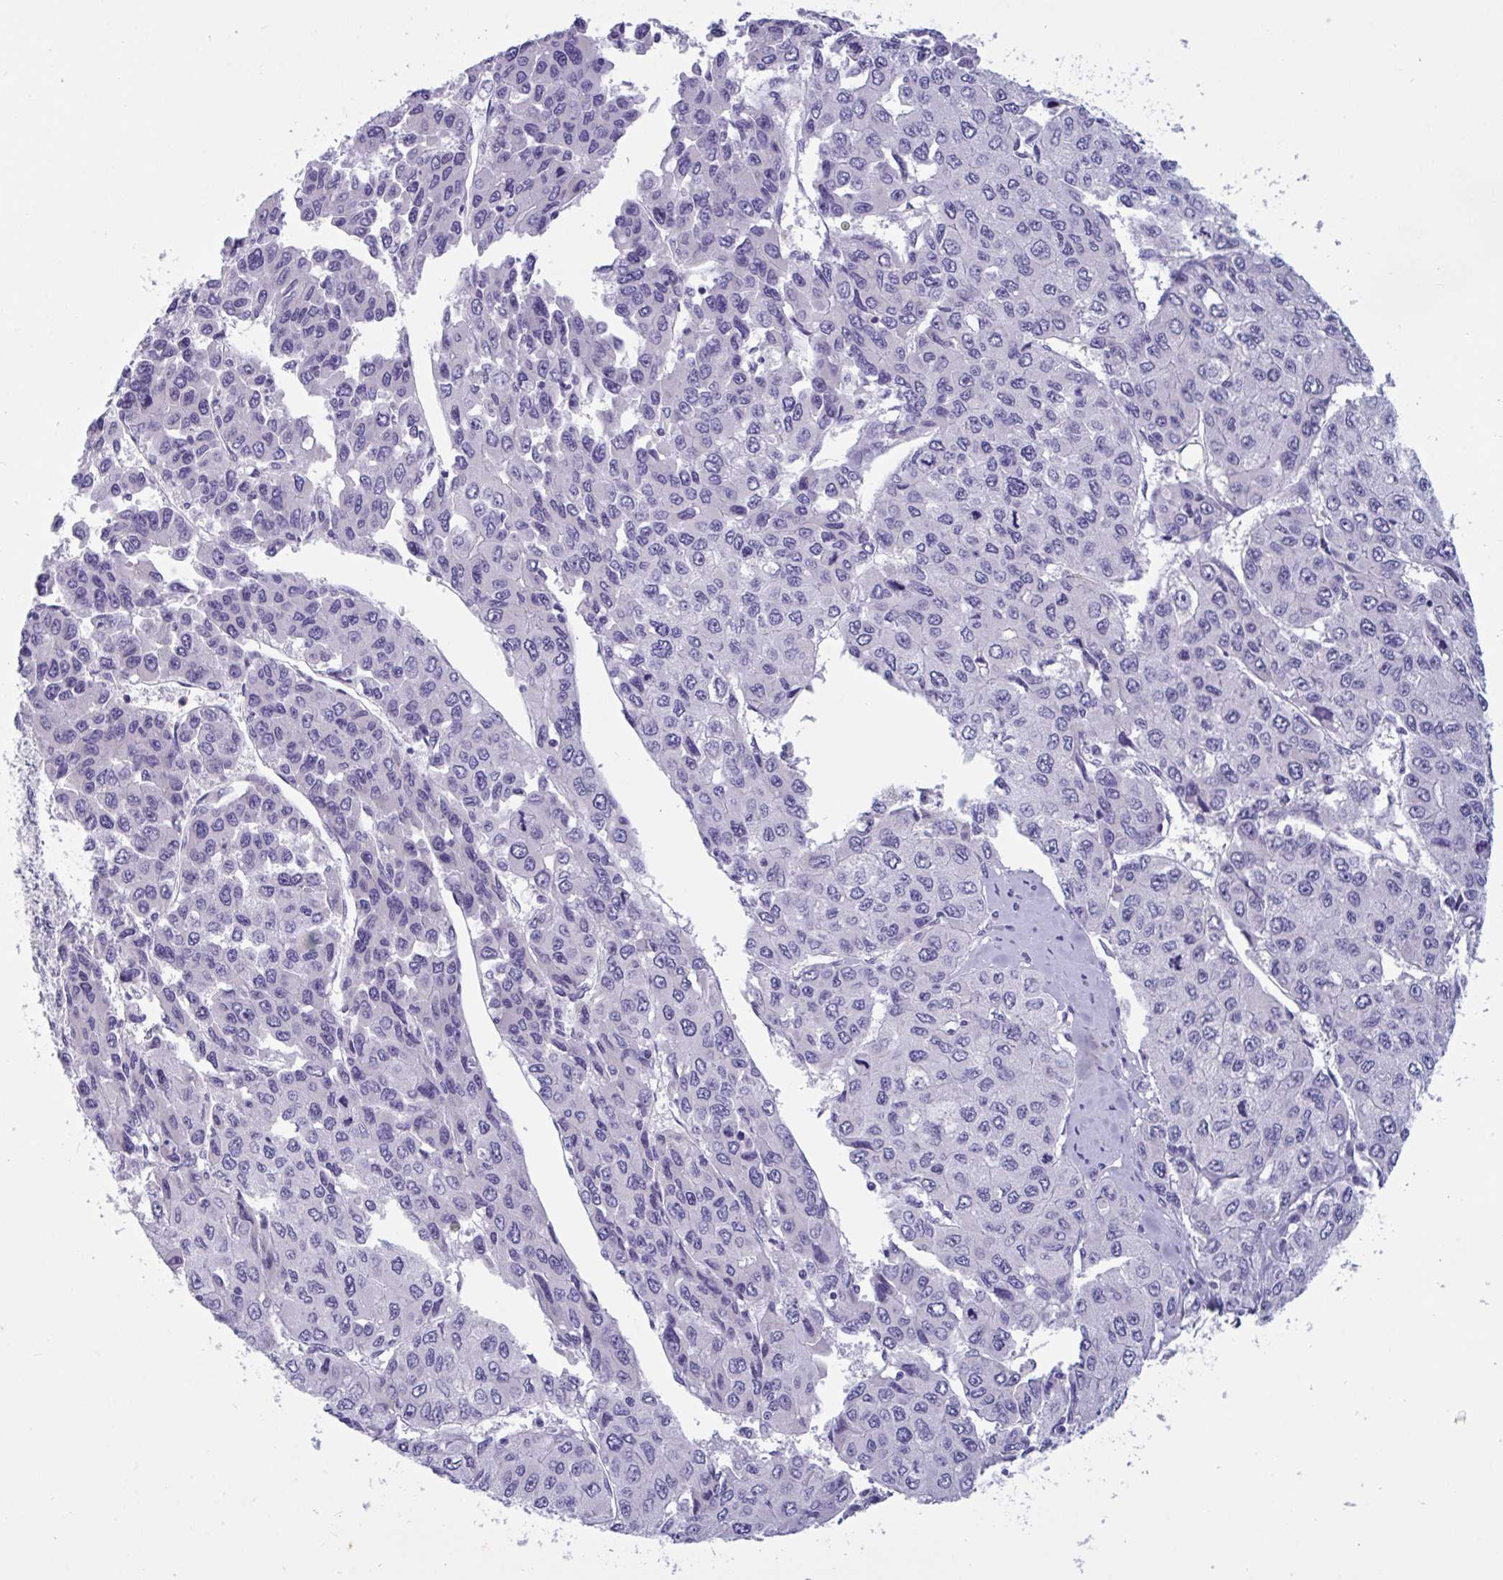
{"staining": {"intensity": "negative", "quantity": "none", "location": "none"}, "tissue": "liver cancer", "cell_type": "Tumor cells", "image_type": "cancer", "snomed": [{"axis": "morphology", "description": "Carcinoma, Hepatocellular, NOS"}, {"axis": "topography", "description": "Liver"}], "caption": "IHC histopathology image of neoplastic tissue: liver hepatocellular carcinoma stained with DAB (3,3'-diaminobenzidine) shows no significant protein positivity in tumor cells. (IHC, brightfield microscopy, high magnification).", "gene": "OXLD1", "patient": {"sex": "female", "age": 66}}